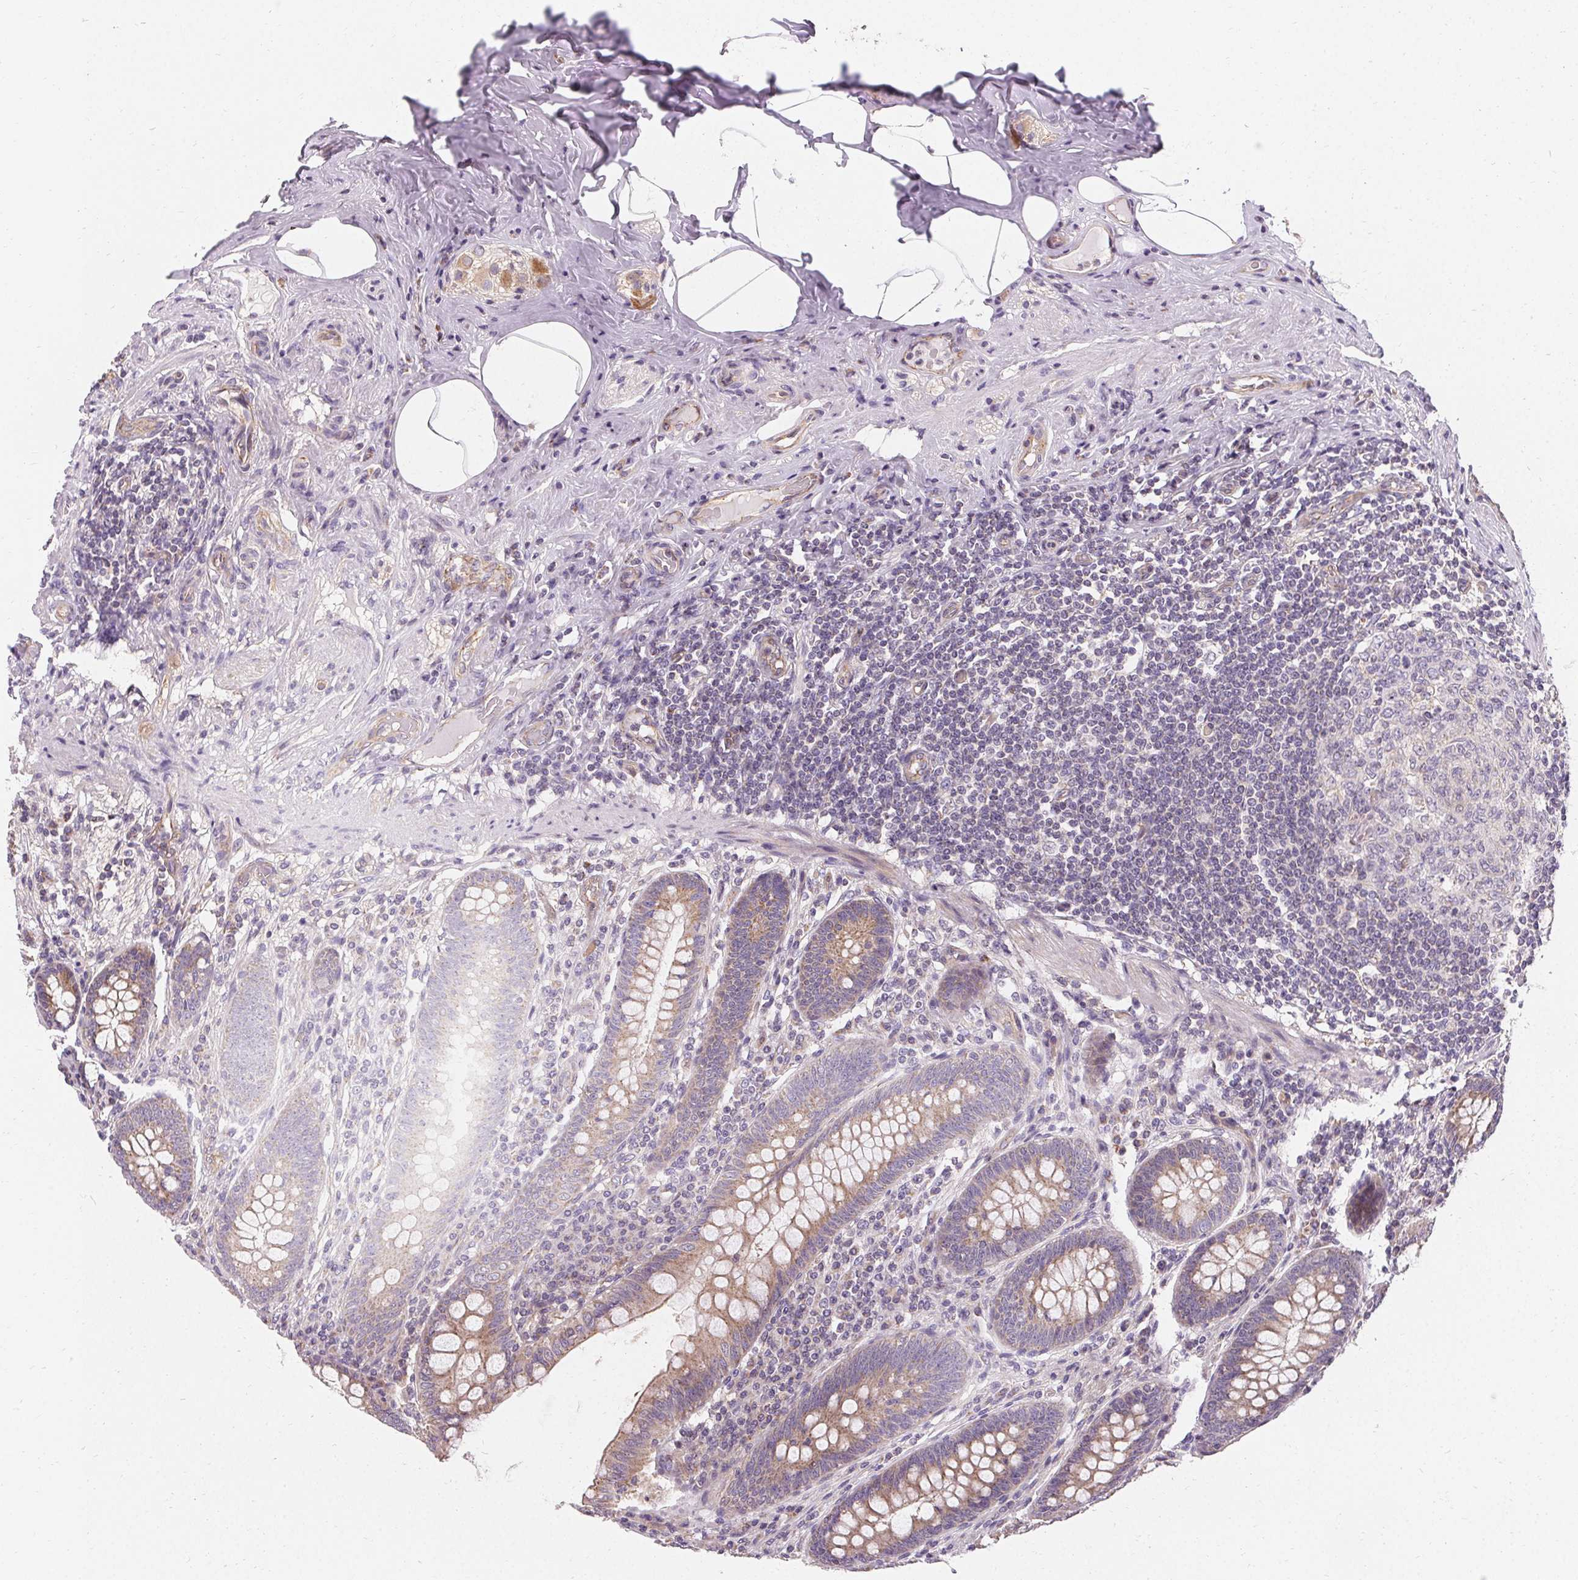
{"staining": {"intensity": "weak", "quantity": ">75%", "location": "cytoplasmic/membranous"}, "tissue": "appendix", "cell_type": "Glandular cells", "image_type": "normal", "snomed": [{"axis": "morphology", "description": "Normal tissue, NOS"}, {"axis": "topography", "description": "Appendix"}], "caption": "Protein expression analysis of normal appendix reveals weak cytoplasmic/membranous staining in about >75% of glandular cells. Nuclei are stained in blue.", "gene": "APLP1", "patient": {"sex": "male", "age": 71}}